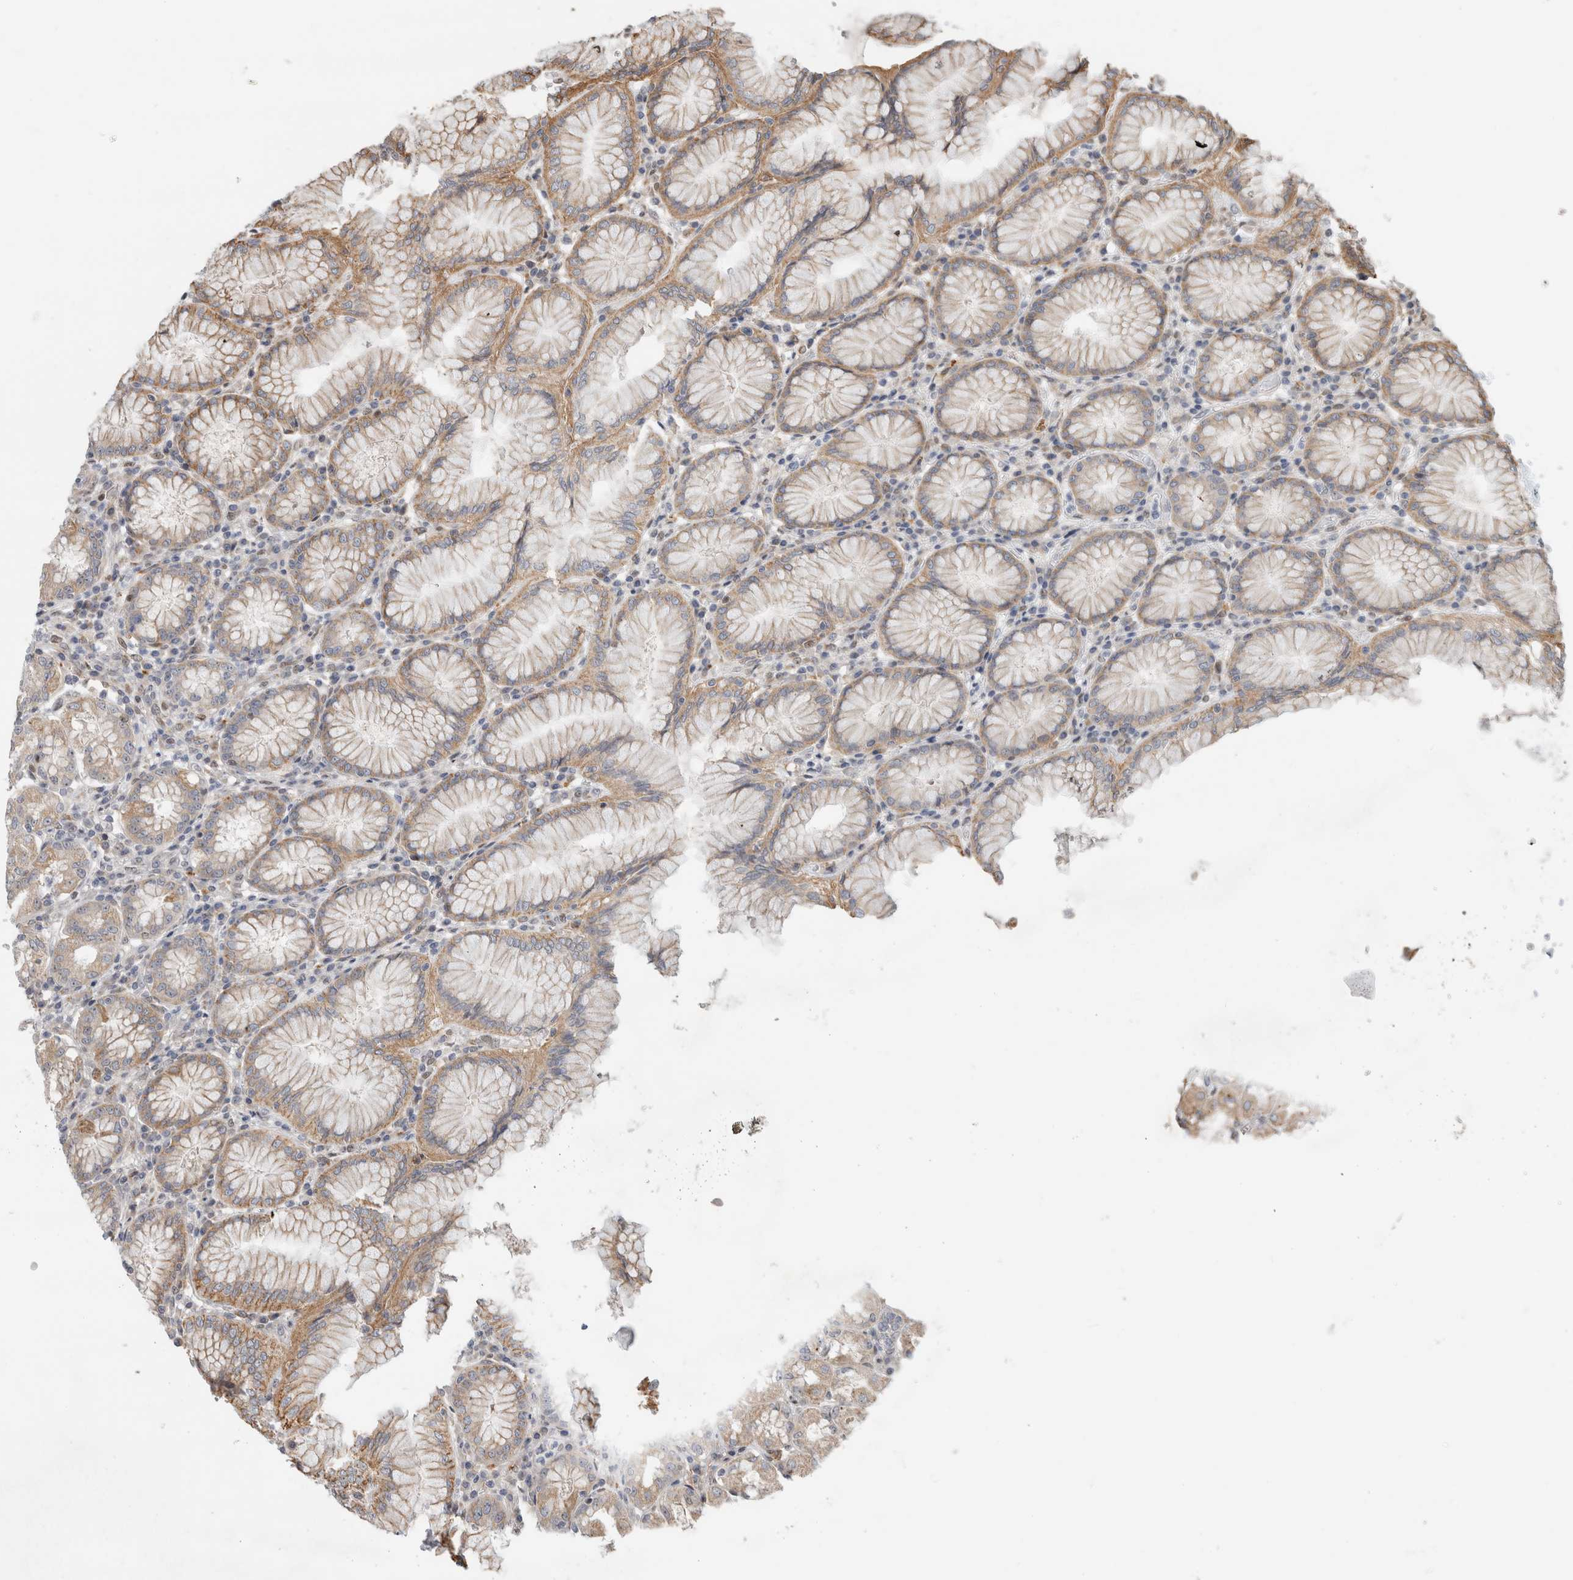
{"staining": {"intensity": "weak", "quantity": "25%-75%", "location": "cytoplasmic/membranous"}, "tissue": "stomach", "cell_type": "Glandular cells", "image_type": "normal", "snomed": [{"axis": "morphology", "description": "Normal tissue, NOS"}, {"axis": "topography", "description": "Stomach"}, {"axis": "topography", "description": "Stomach, lower"}], "caption": "This photomicrograph demonstrates immunohistochemistry (IHC) staining of normal human stomach, with low weak cytoplasmic/membranous staining in approximately 25%-75% of glandular cells.", "gene": "NAB2", "patient": {"sex": "female", "age": 56}}